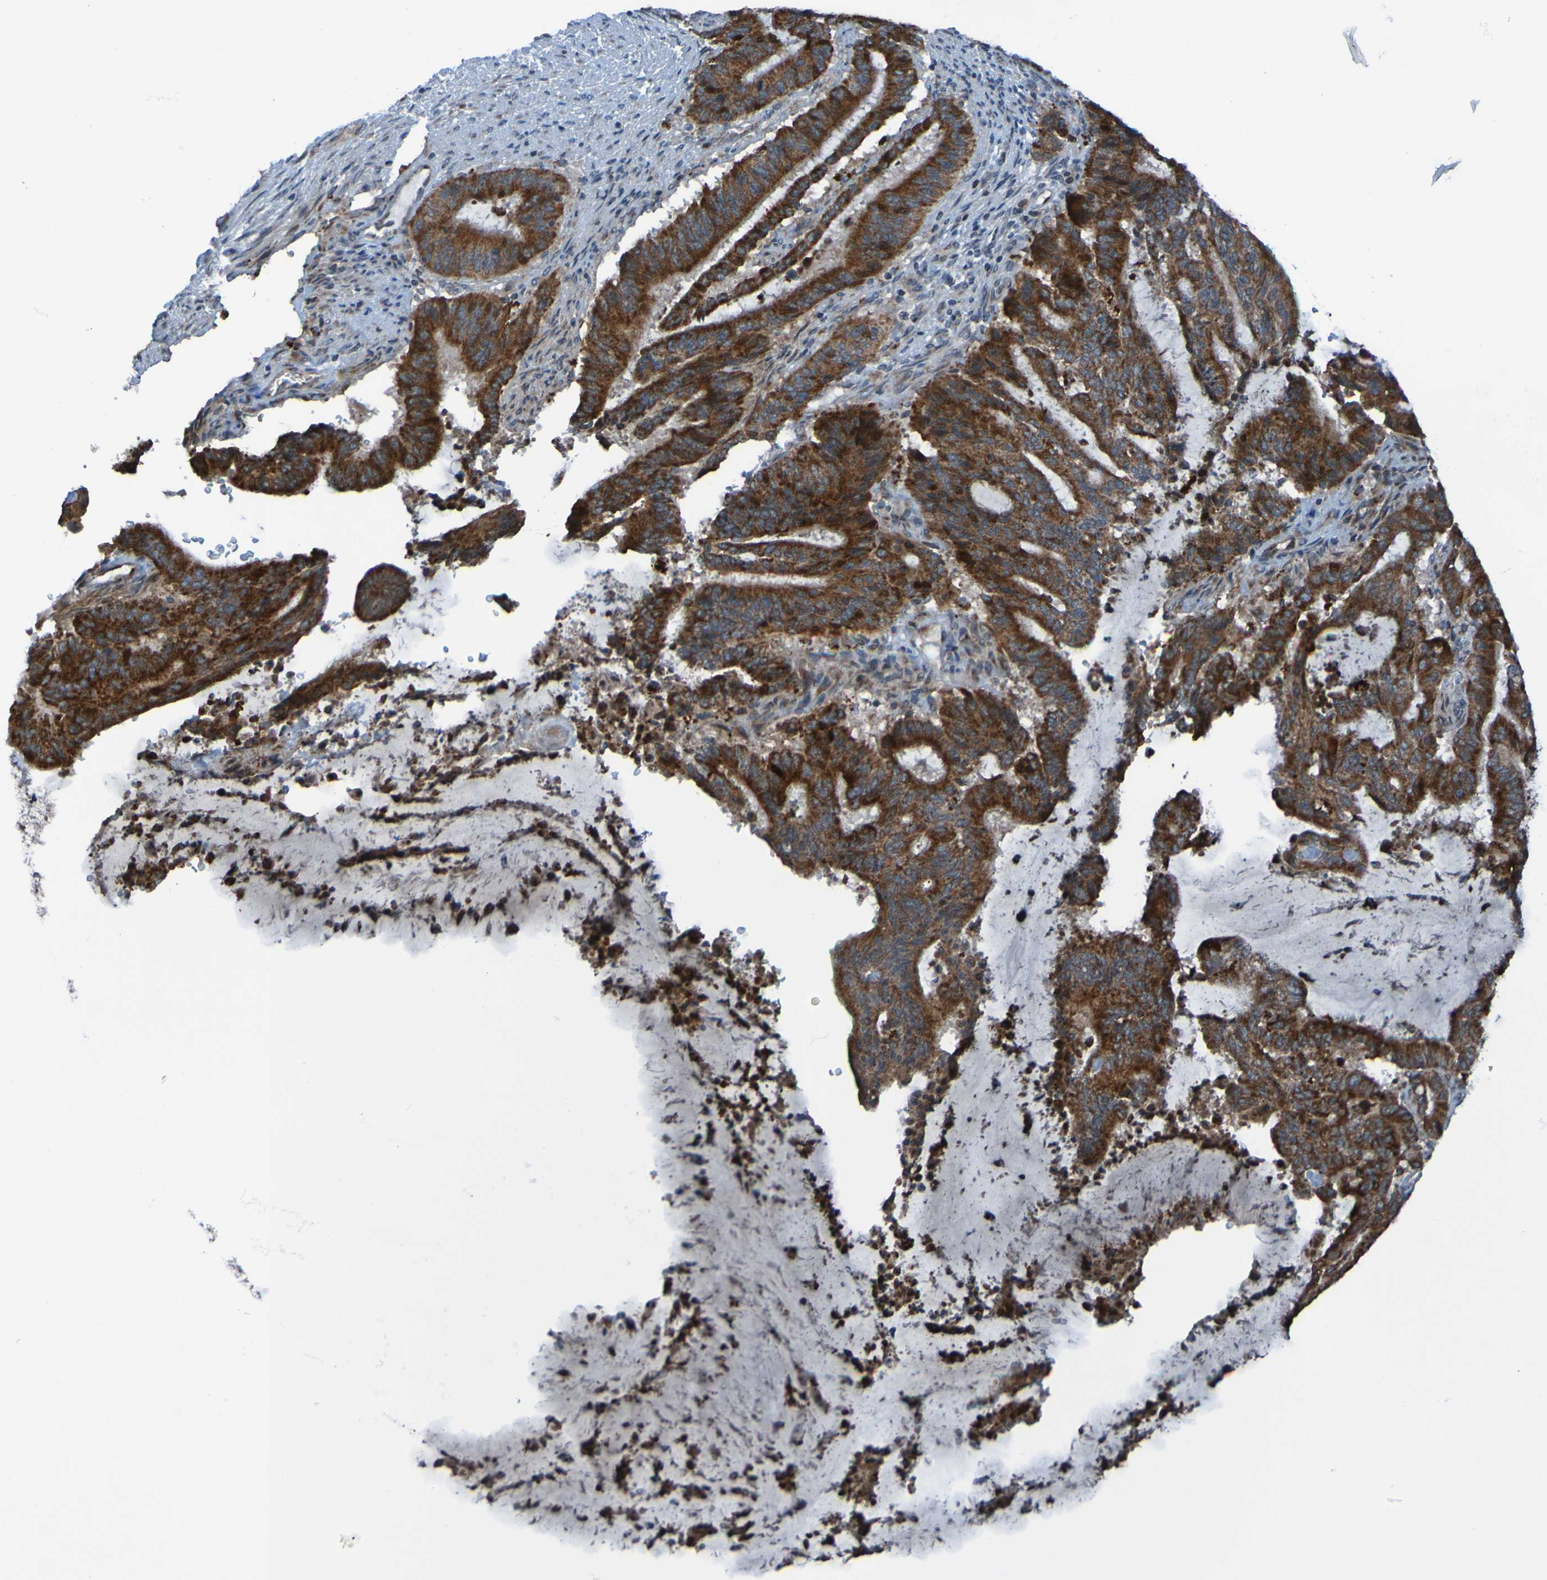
{"staining": {"intensity": "strong", "quantity": ">75%", "location": "cytoplasmic/membranous"}, "tissue": "liver cancer", "cell_type": "Tumor cells", "image_type": "cancer", "snomed": [{"axis": "morphology", "description": "Cholangiocarcinoma"}, {"axis": "topography", "description": "Liver"}], "caption": "DAB immunohistochemical staining of human liver cholangiocarcinoma exhibits strong cytoplasmic/membranous protein expression in about >75% of tumor cells.", "gene": "UNG", "patient": {"sex": "female", "age": 73}}